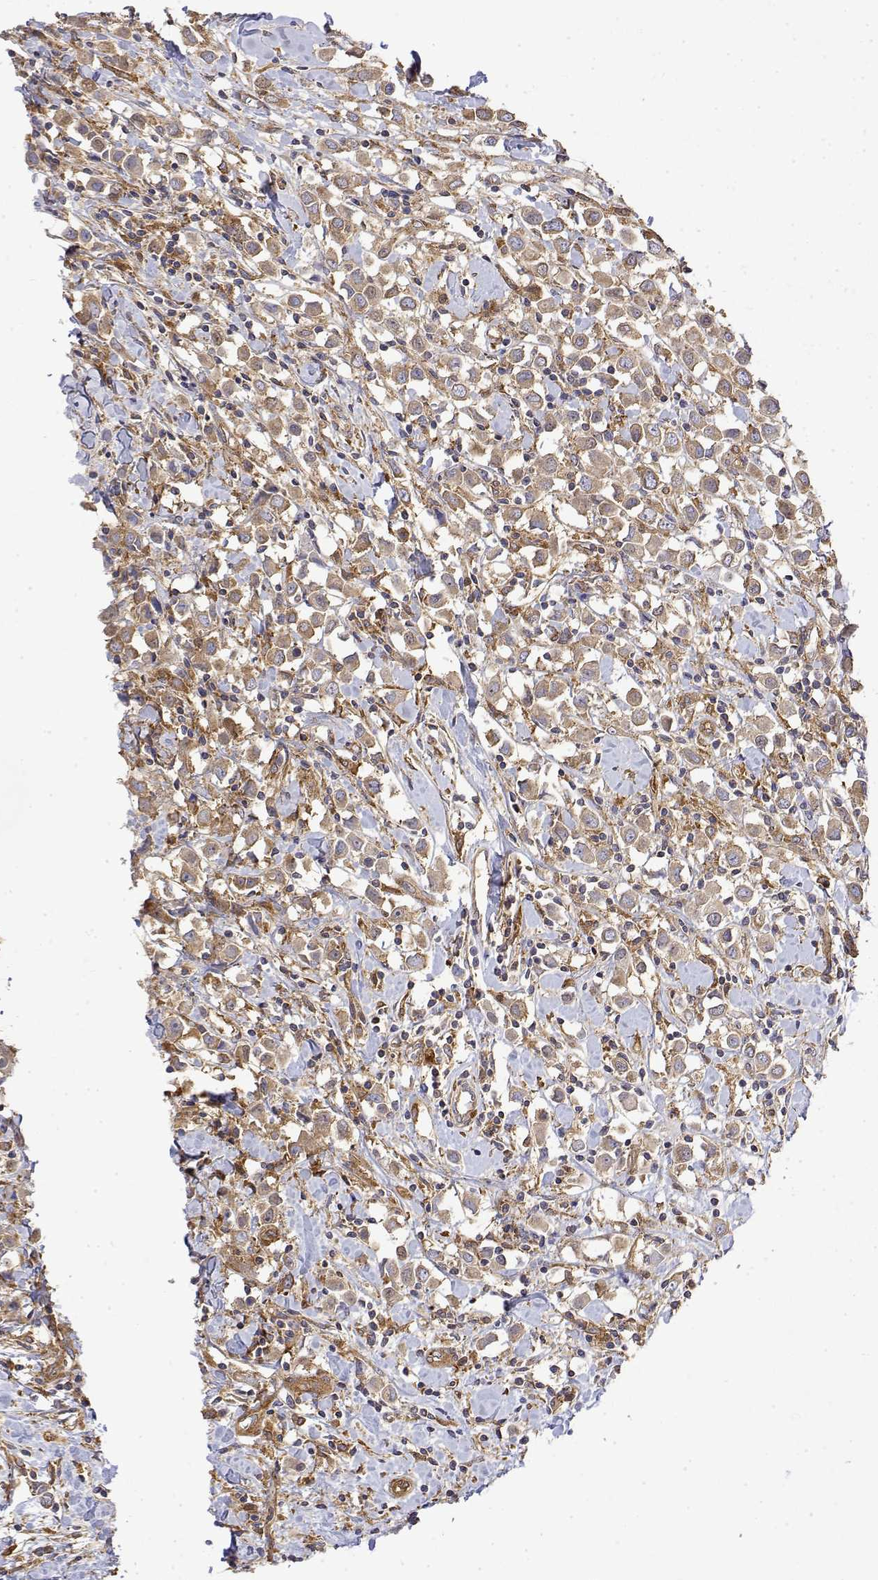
{"staining": {"intensity": "weak", "quantity": ">75%", "location": "cytoplasmic/membranous"}, "tissue": "breast cancer", "cell_type": "Tumor cells", "image_type": "cancer", "snomed": [{"axis": "morphology", "description": "Duct carcinoma"}, {"axis": "topography", "description": "Breast"}], "caption": "Breast cancer stained with a brown dye reveals weak cytoplasmic/membranous positive staining in about >75% of tumor cells.", "gene": "PACSIN2", "patient": {"sex": "female", "age": 61}}